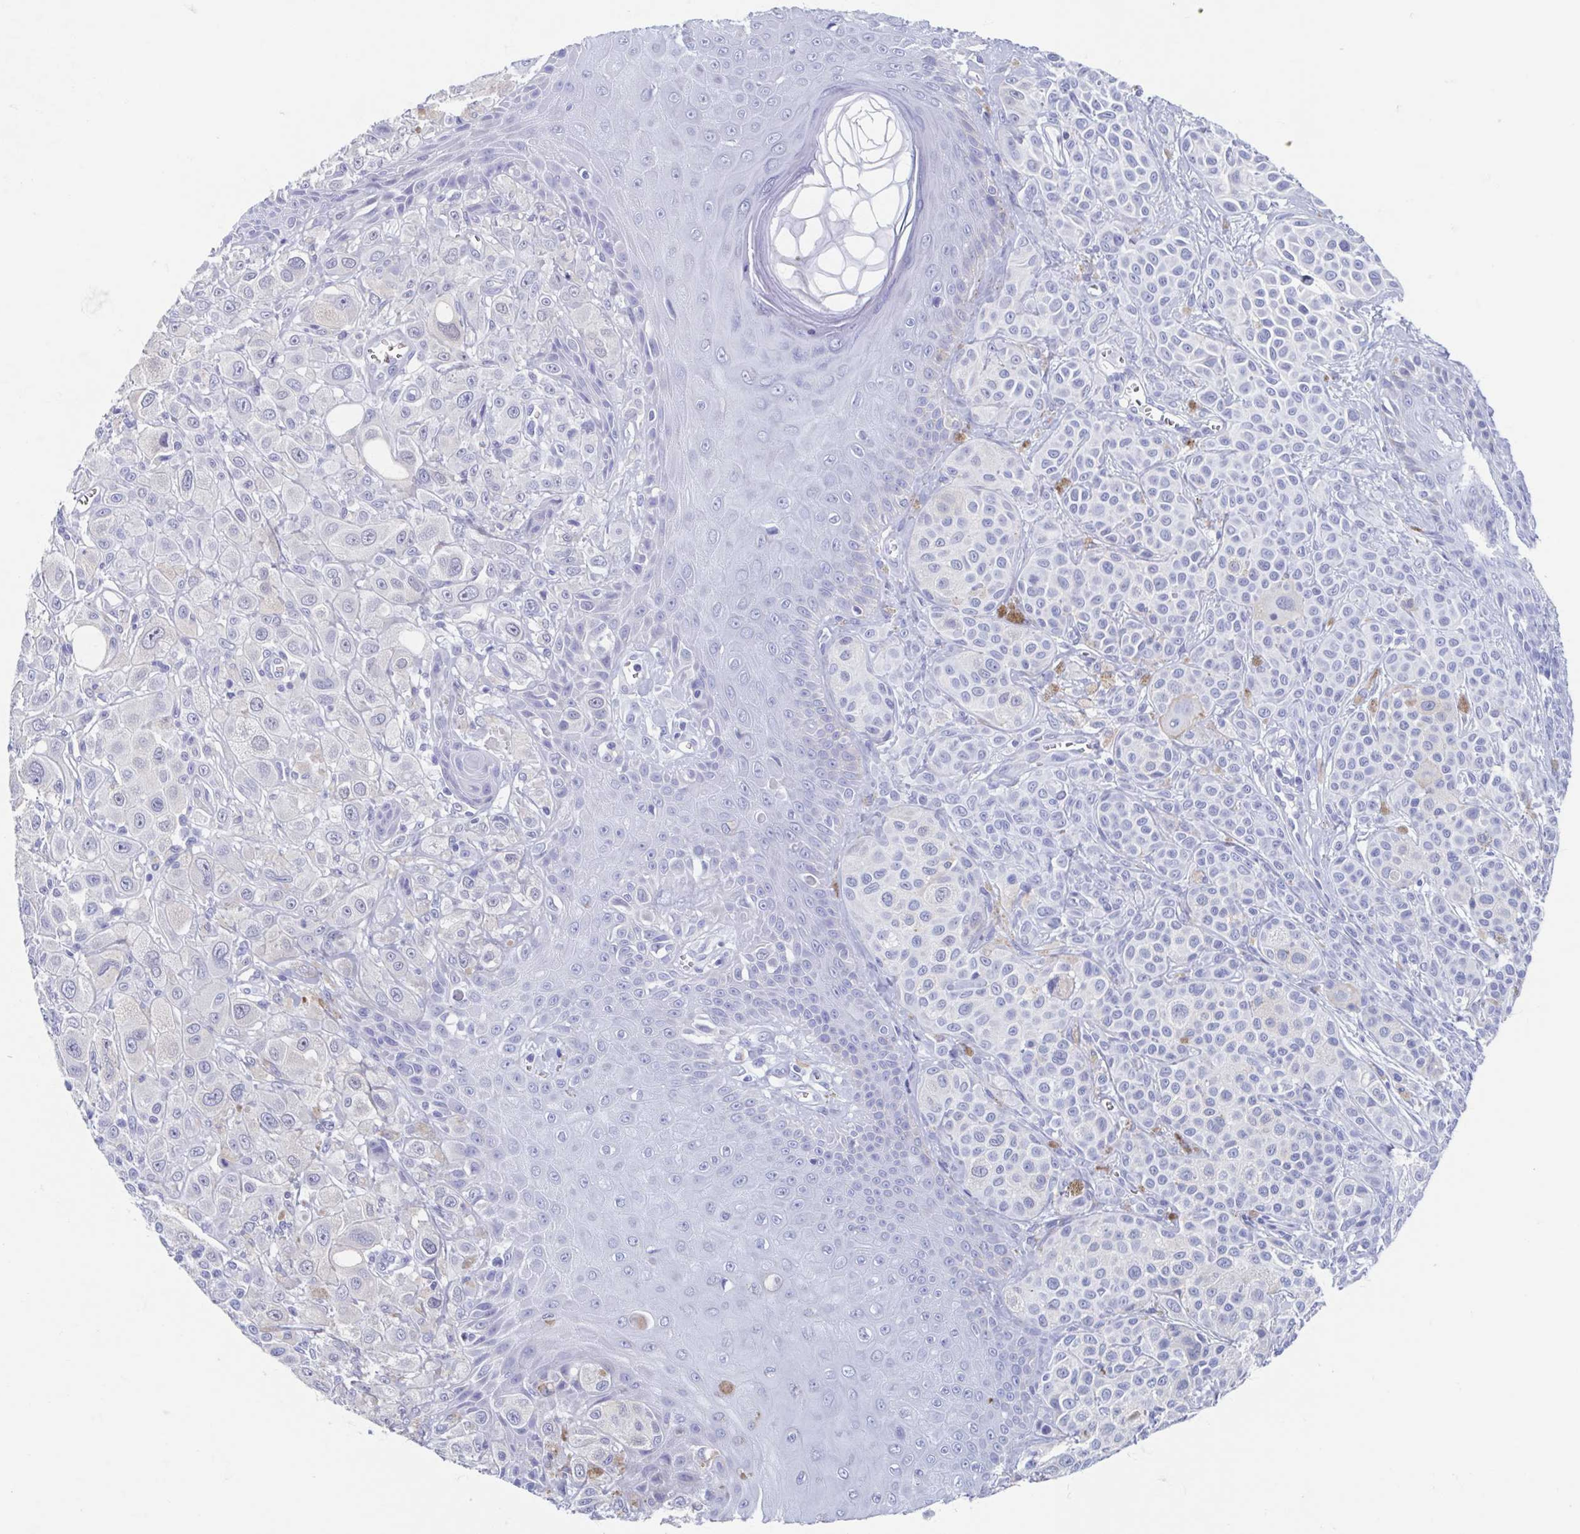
{"staining": {"intensity": "negative", "quantity": "none", "location": "none"}, "tissue": "melanoma", "cell_type": "Tumor cells", "image_type": "cancer", "snomed": [{"axis": "morphology", "description": "Malignant melanoma, NOS"}, {"axis": "topography", "description": "Skin"}], "caption": "Immunohistochemistry photomicrograph of malignant melanoma stained for a protein (brown), which shows no positivity in tumor cells. (DAB IHC with hematoxylin counter stain).", "gene": "SHCBP1L", "patient": {"sex": "male", "age": 67}}